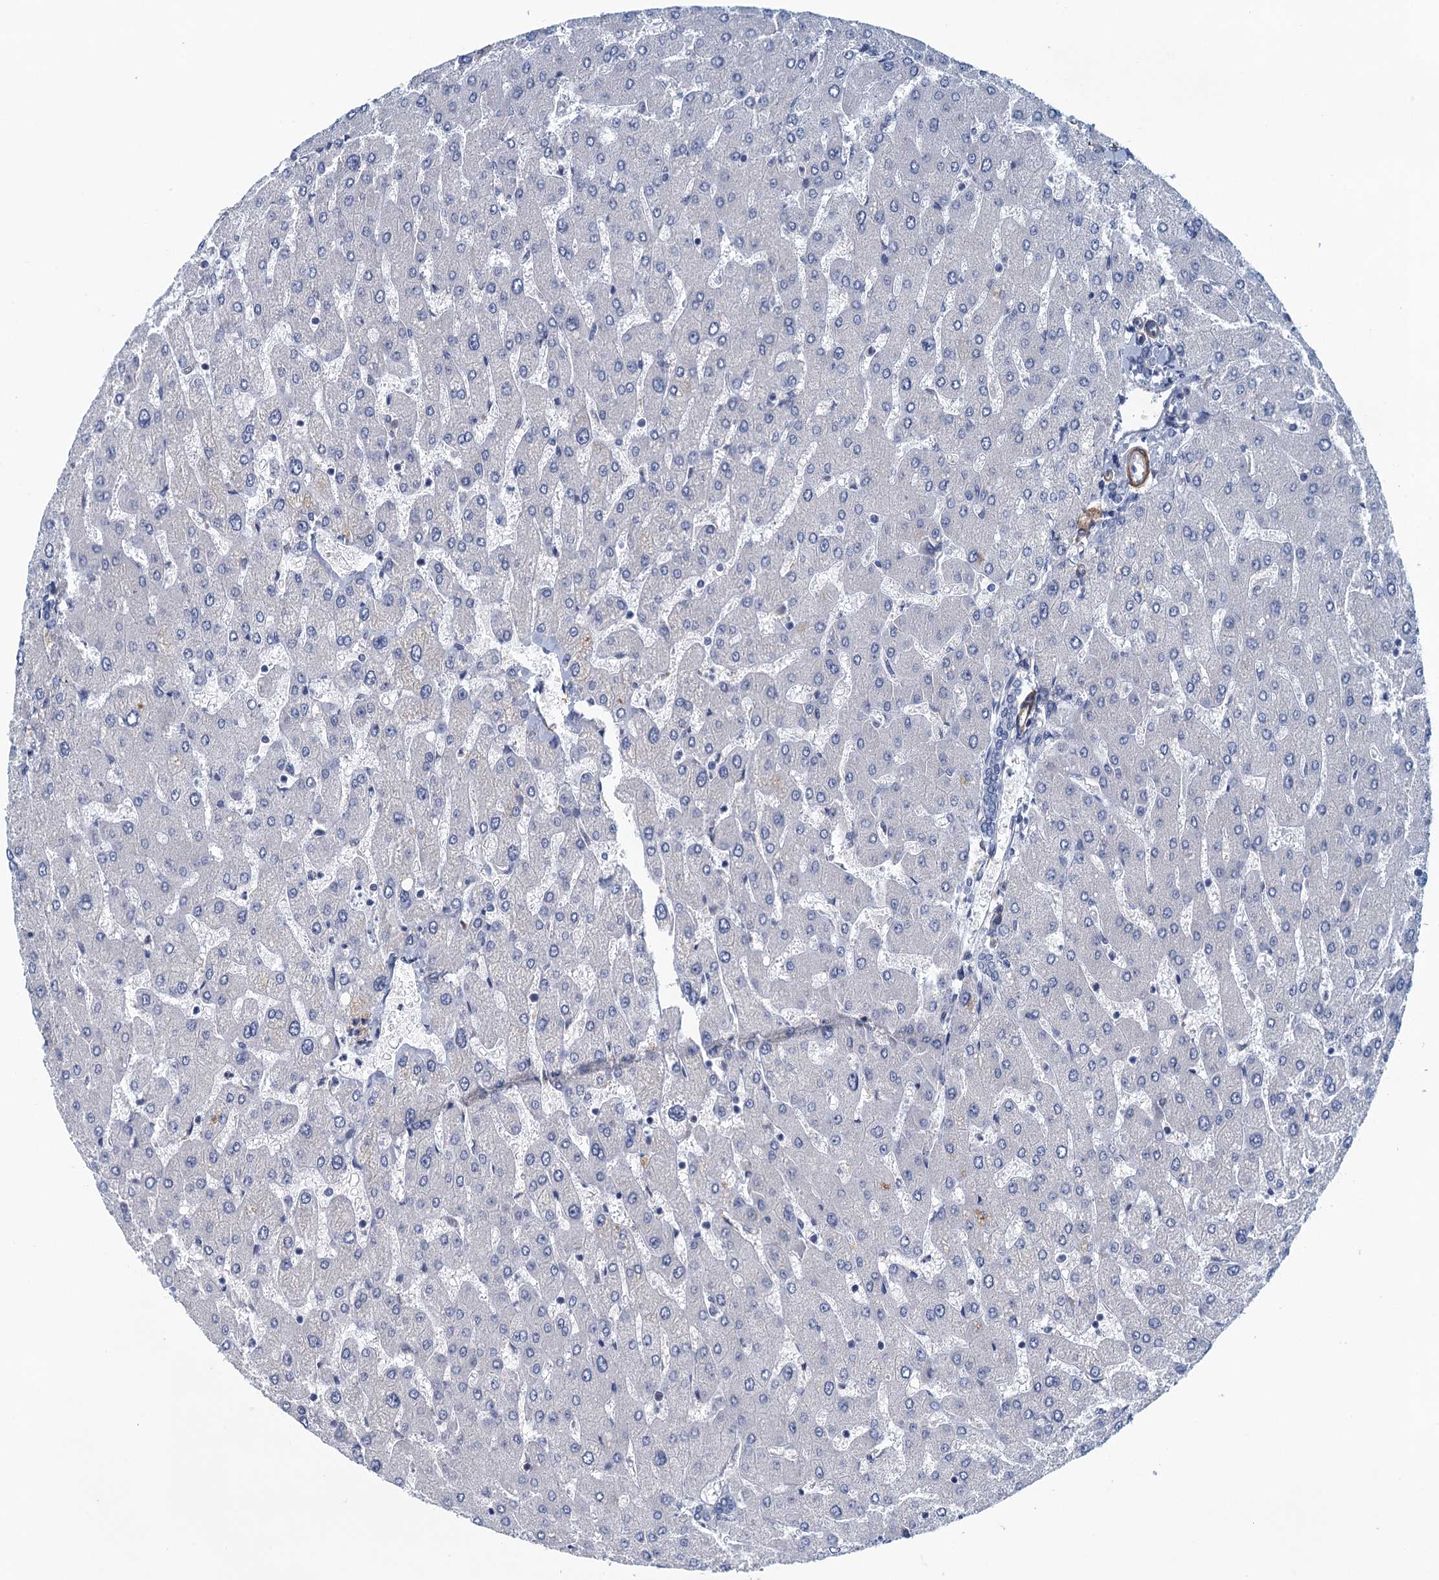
{"staining": {"intensity": "negative", "quantity": "none", "location": "none"}, "tissue": "liver", "cell_type": "Cholangiocytes", "image_type": "normal", "snomed": [{"axis": "morphology", "description": "Normal tissue, NOS"}, {"axis": "topography", "description": "Liver"}], "caption": "This is a histopathology image of immunohistochemistry staining of normal liver, which shows no positivity in cholangiocytes. (DAB (3,3'-diaminobenzidine) immunohistochemistry (IHC) with hematoxylin counter stain).", "gene": "ALG2", "patient": {"sex": "male", "age": 55}}